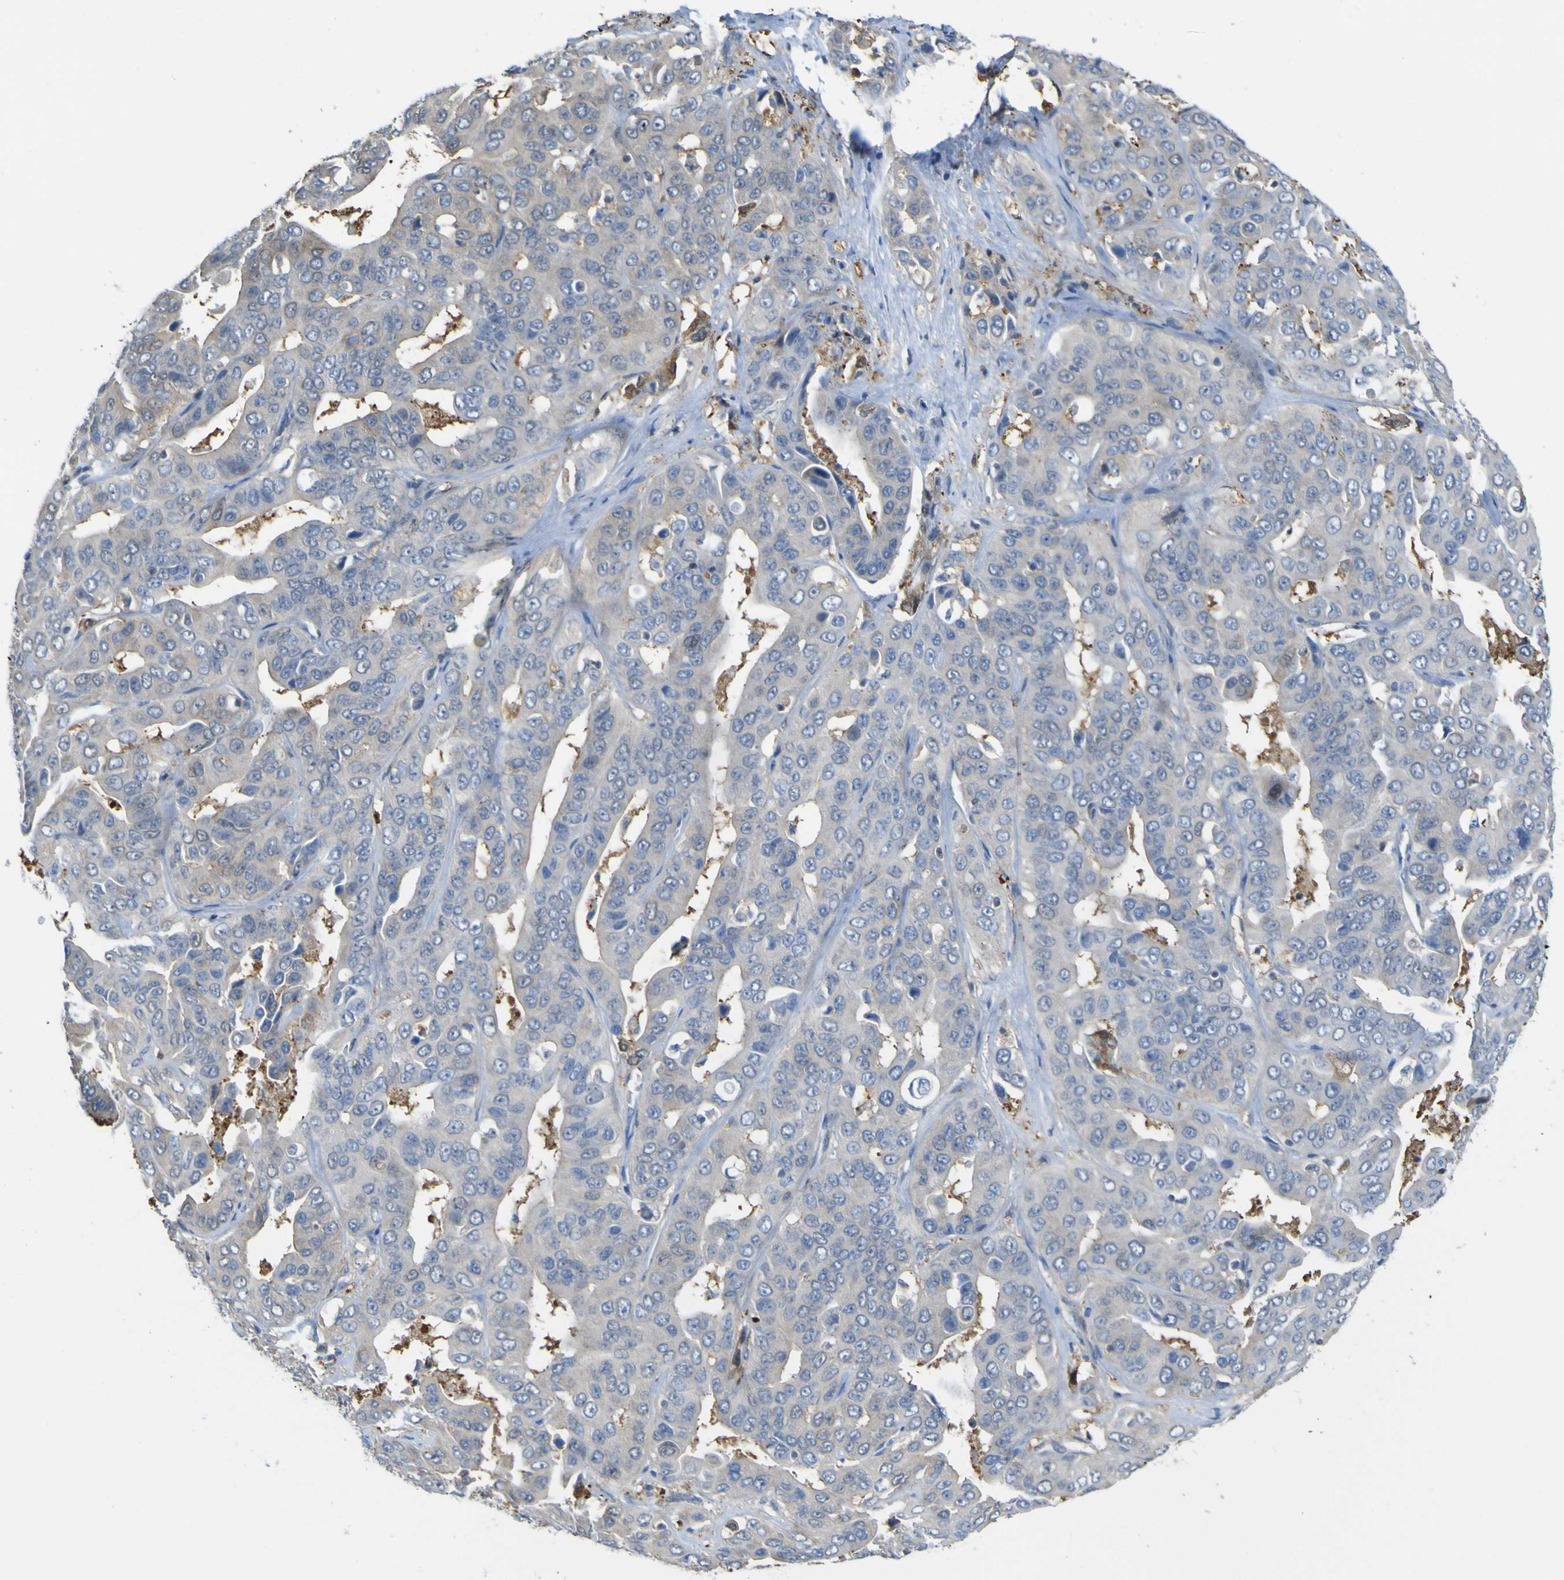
{"staining": {"intensity": "weak", "quantity": ">75%", "location": "cytoplasmic/membranous"}, "tissue": "liver cancer", "cell_type": "Tumor cells", "image_type": "cancer", "snomed": [{"axis": "morphology", "description": "Cholangiocarcinoma"}, {"axis": "topography", "description": "Liver"}], "caption": "Brown immunohistochemical staining in human liver cancer demonstrates weak cytoplasmic/membranous positivity in about >75% of tumor cells. (DAB (3,3'-diaminobenzidine) IHC, brown staining for protein, blue staining for nuclei).", "gene": "ABHD3", "patient": {"sex": "female", "age": 52}}